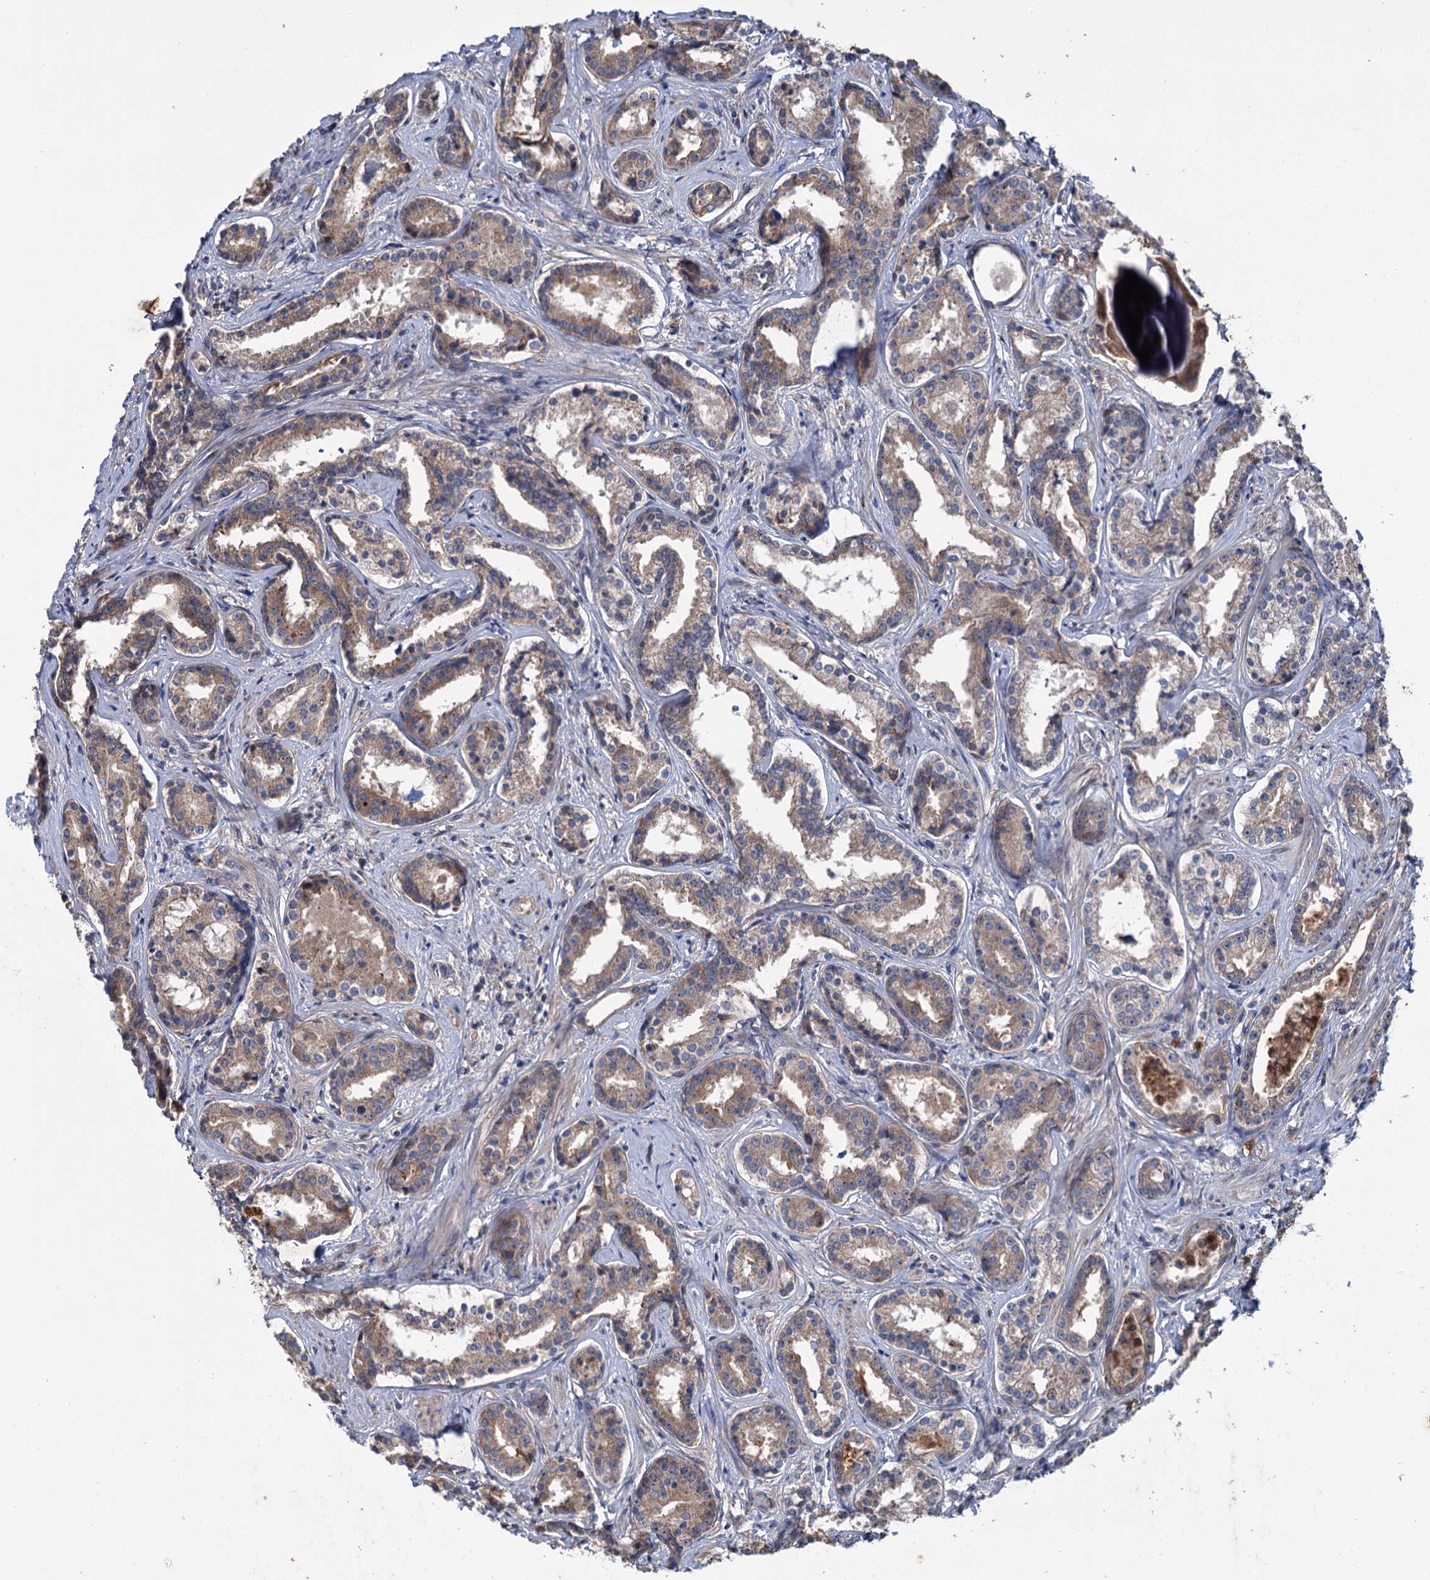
{"staining": {"intensity": "weak", "quantity": ">75%", "location": "cytoplasmic/membranous"}, "tissue": "prostate cancer", "cell_type": "Tumor cells", "image_type": "cancer", "snomed": [{"axis": "morphology", "description": "Adenocarcinoma, High grade"}, {"axis": "topography", "description": "Prostate"}], "caption": "Weak cytoplasmic/membranous protein staining is identified in approximately >75% of tumor cells in prostate cancer. The staining was performed using DAB to visualize the protein expression in brown, while the nuclei were stained in blue with hematoxylin (Magnification: 20x).", "gene": "PTPN3", "patient": {"sex": "male", "age": 58}}